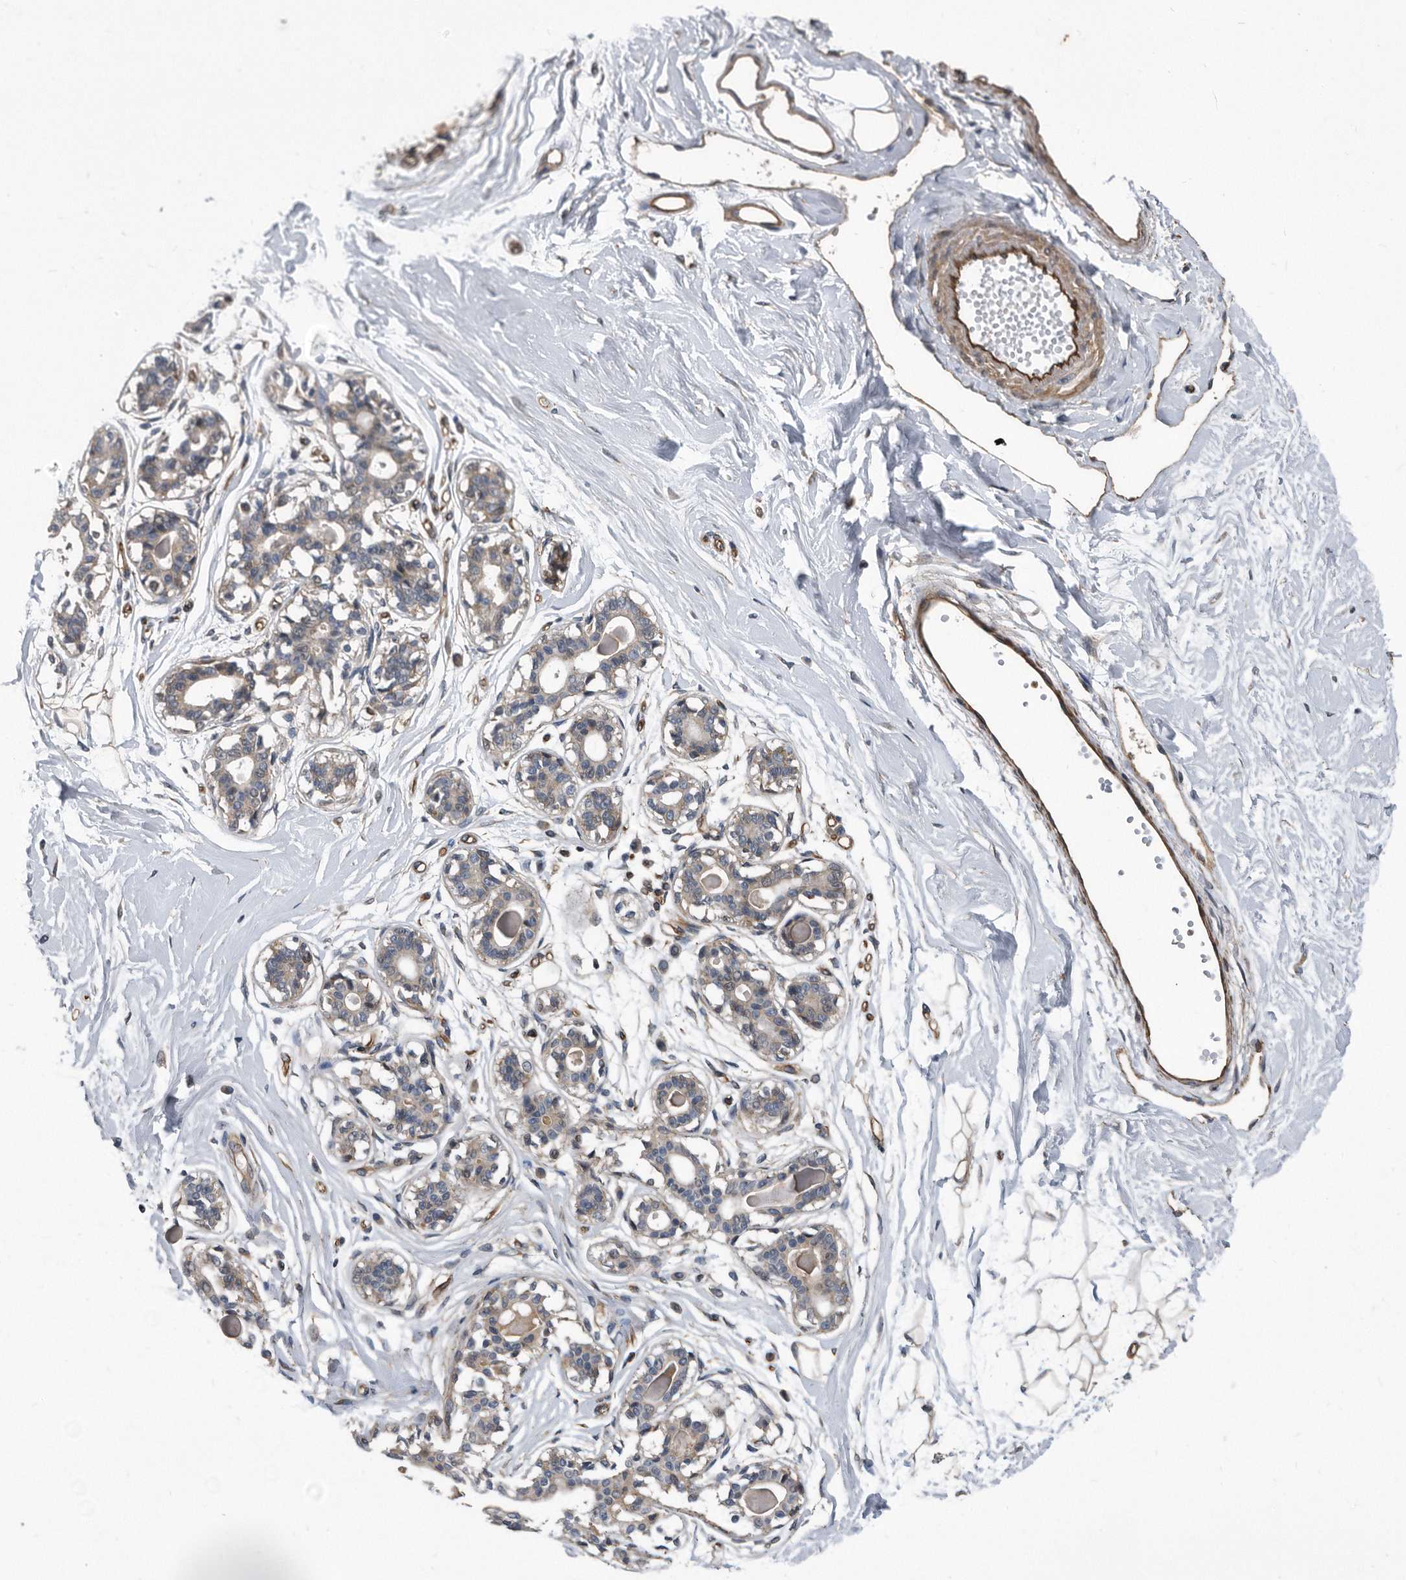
{"staining": {"intensity": "negative", "quantity": "none", "location": "none"}, "tissue": "breast", "cell_type": "Adipocytes", "image_type": "normal", "snomed": [{"axis": "morphology", "description": "Normal tissue, NOS"}, {"axis": "topography", "description": "Breast"}], "caption": "The image demonstrates no significant staining in adipocytes of breast.", "gene": "ARMCX1", "patient": {"sex": "female", "age": 45}}